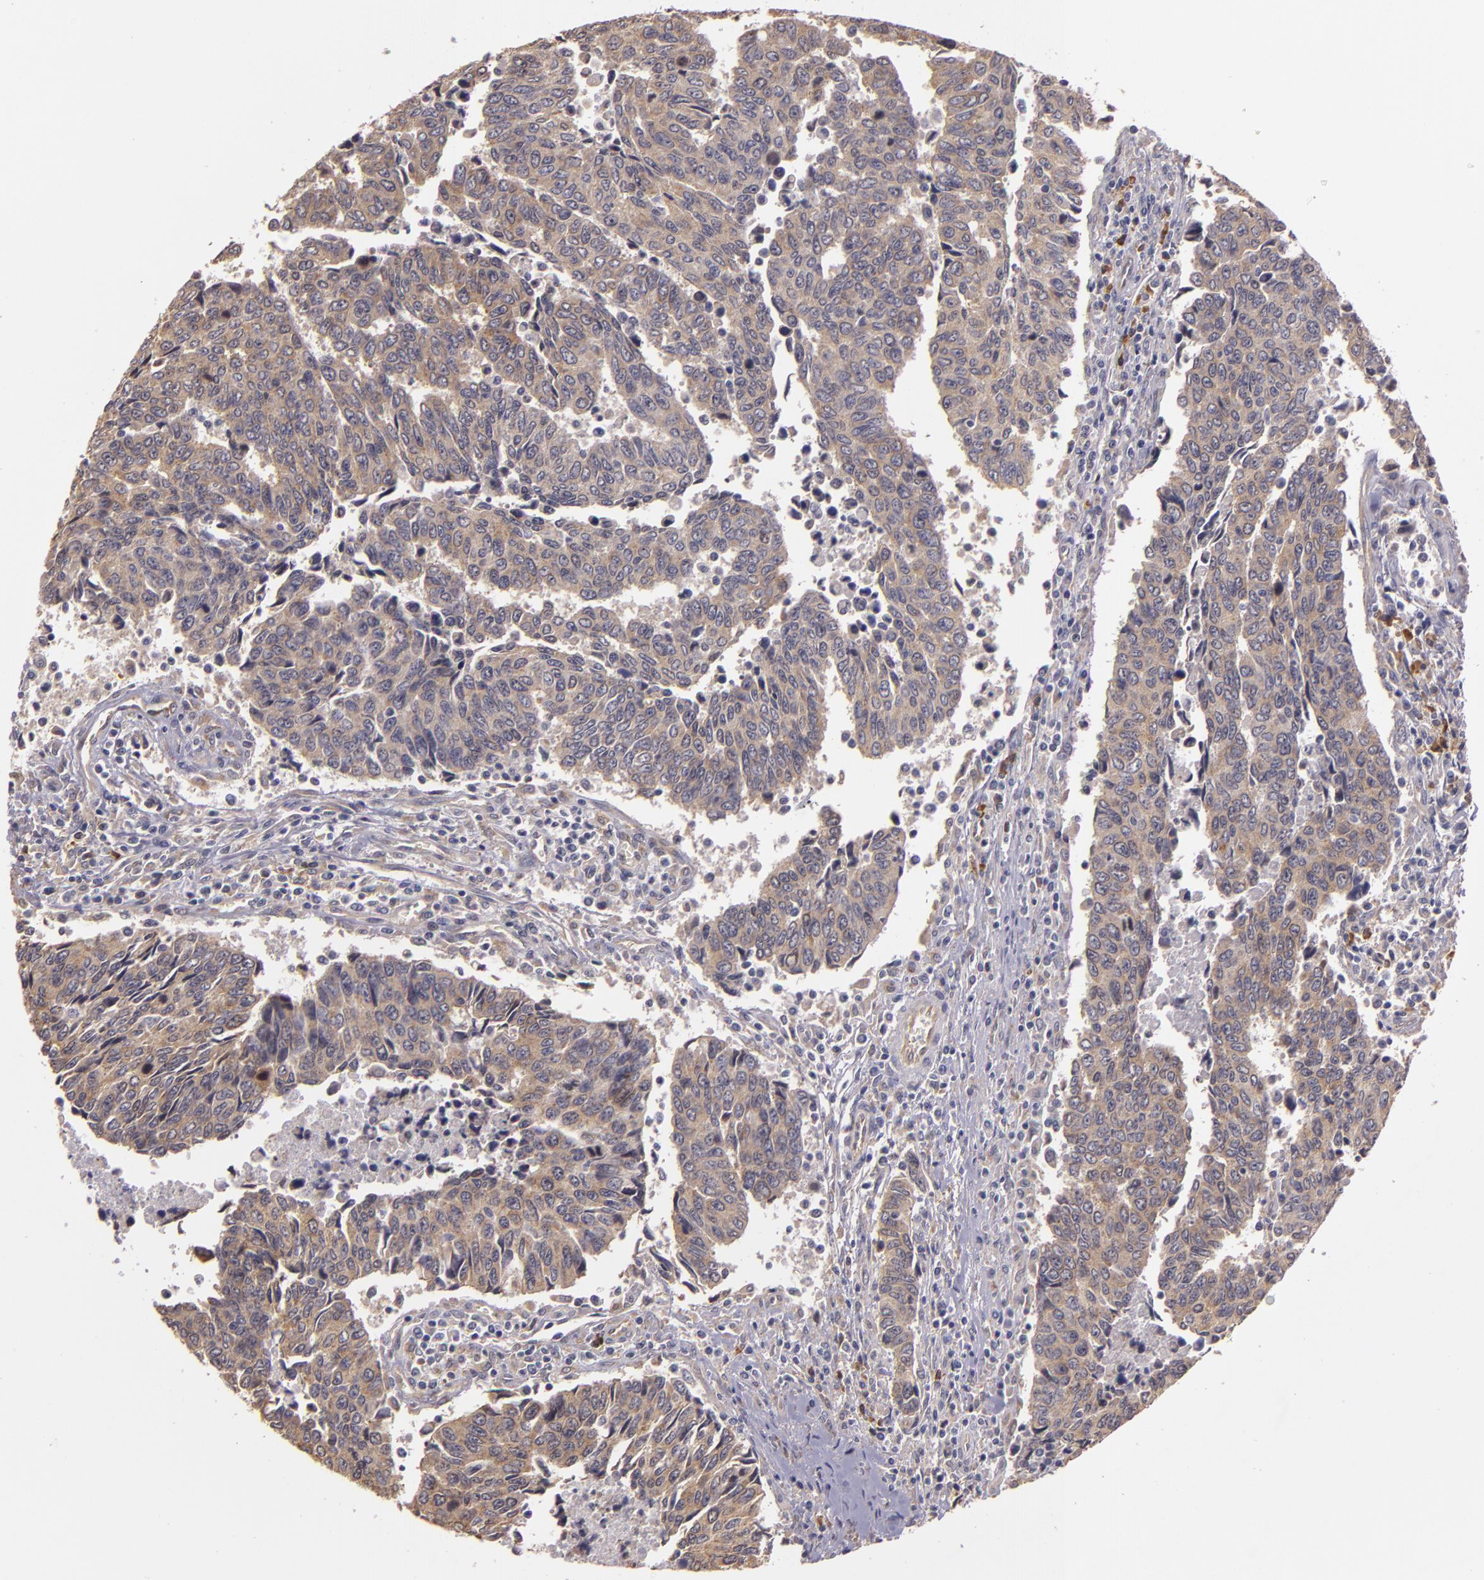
{"staining": {"intensity": "weak", "quantity": ">75%", "location": "cytoplasmic/membranous"}, "tissue": "urothelial cancer", "cell_type": "Tumor cells", "image_type": "cancer", "snomed": [{"axis": "morphology", "description": "Urothelial carcinoma, High grade"}, {"axis": "topography", "description": "Urinary bladder"}], "caption": "Immunohistochemical staining of high-grade urothelial carcinoma exhibits weak cytoplasmic/membranous protein staining in about >75% of tumor cells. The protein of interest is shown in brown color, while the nuclei are stained blue.", "gene": "SYTL4", "patient": {"sex": "male", "age": 86}}